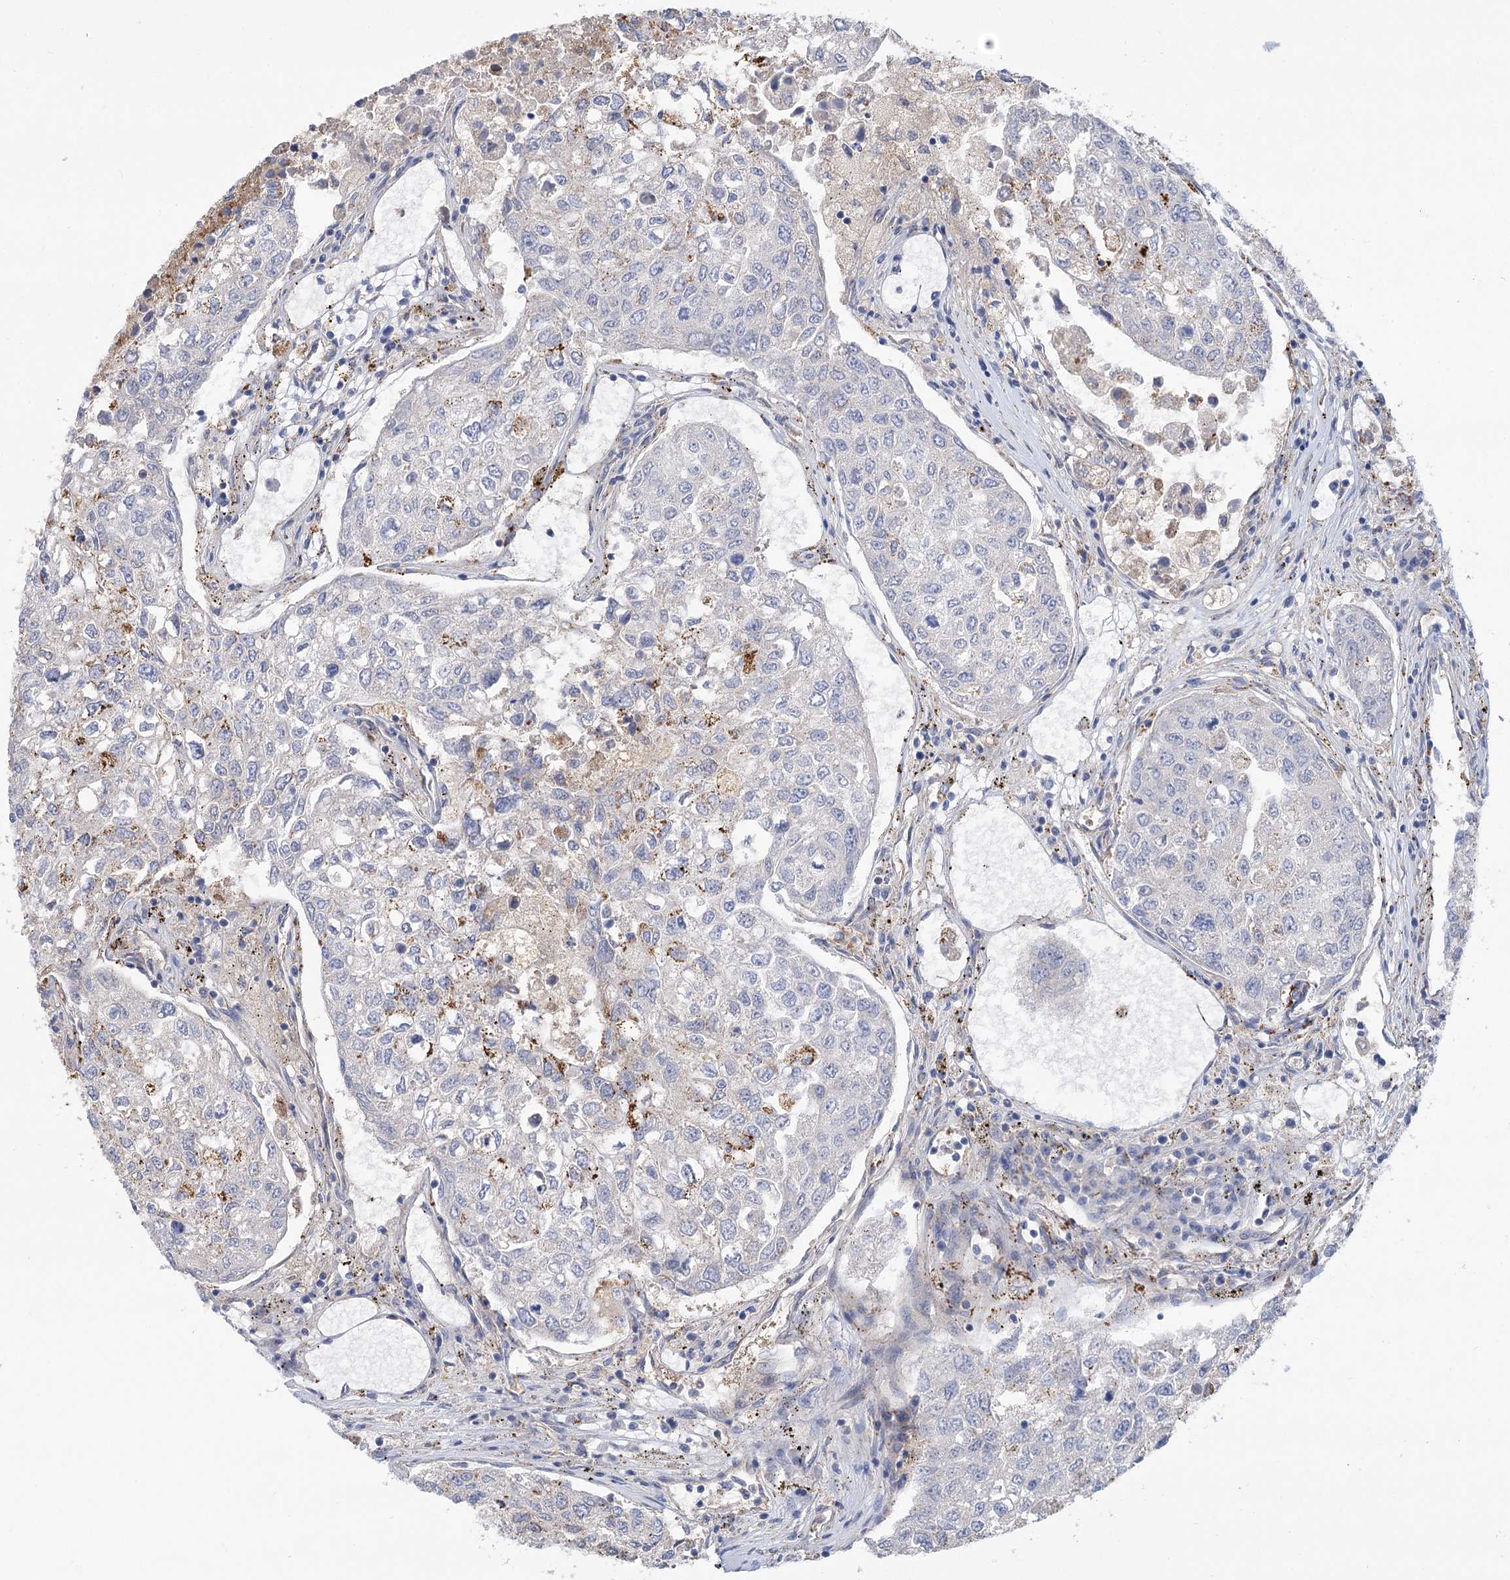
{"staining": {"intensity": "negative", "quantity": "none", "location": "none"}, "tissue": "urothelial cancer", "cell_type": "Tumor cells", "image_type": "cancer", "snomed": [{"axis": "morphology", "description": "Urothelial carcinoma, High grade"}, {"axis": "topography", "description": "Lymph node"}, {"axis": "topography", "description": "Urinary bladder"}], "caption": "Immunohistochemistry (IHC) micrograph of neoplastic tissue: human urothelial cancer stained with DAB shows no significant protein positivity in tumor cells.", "gene": "GUSB", "patient": {"sex": "male", "age": 51}}